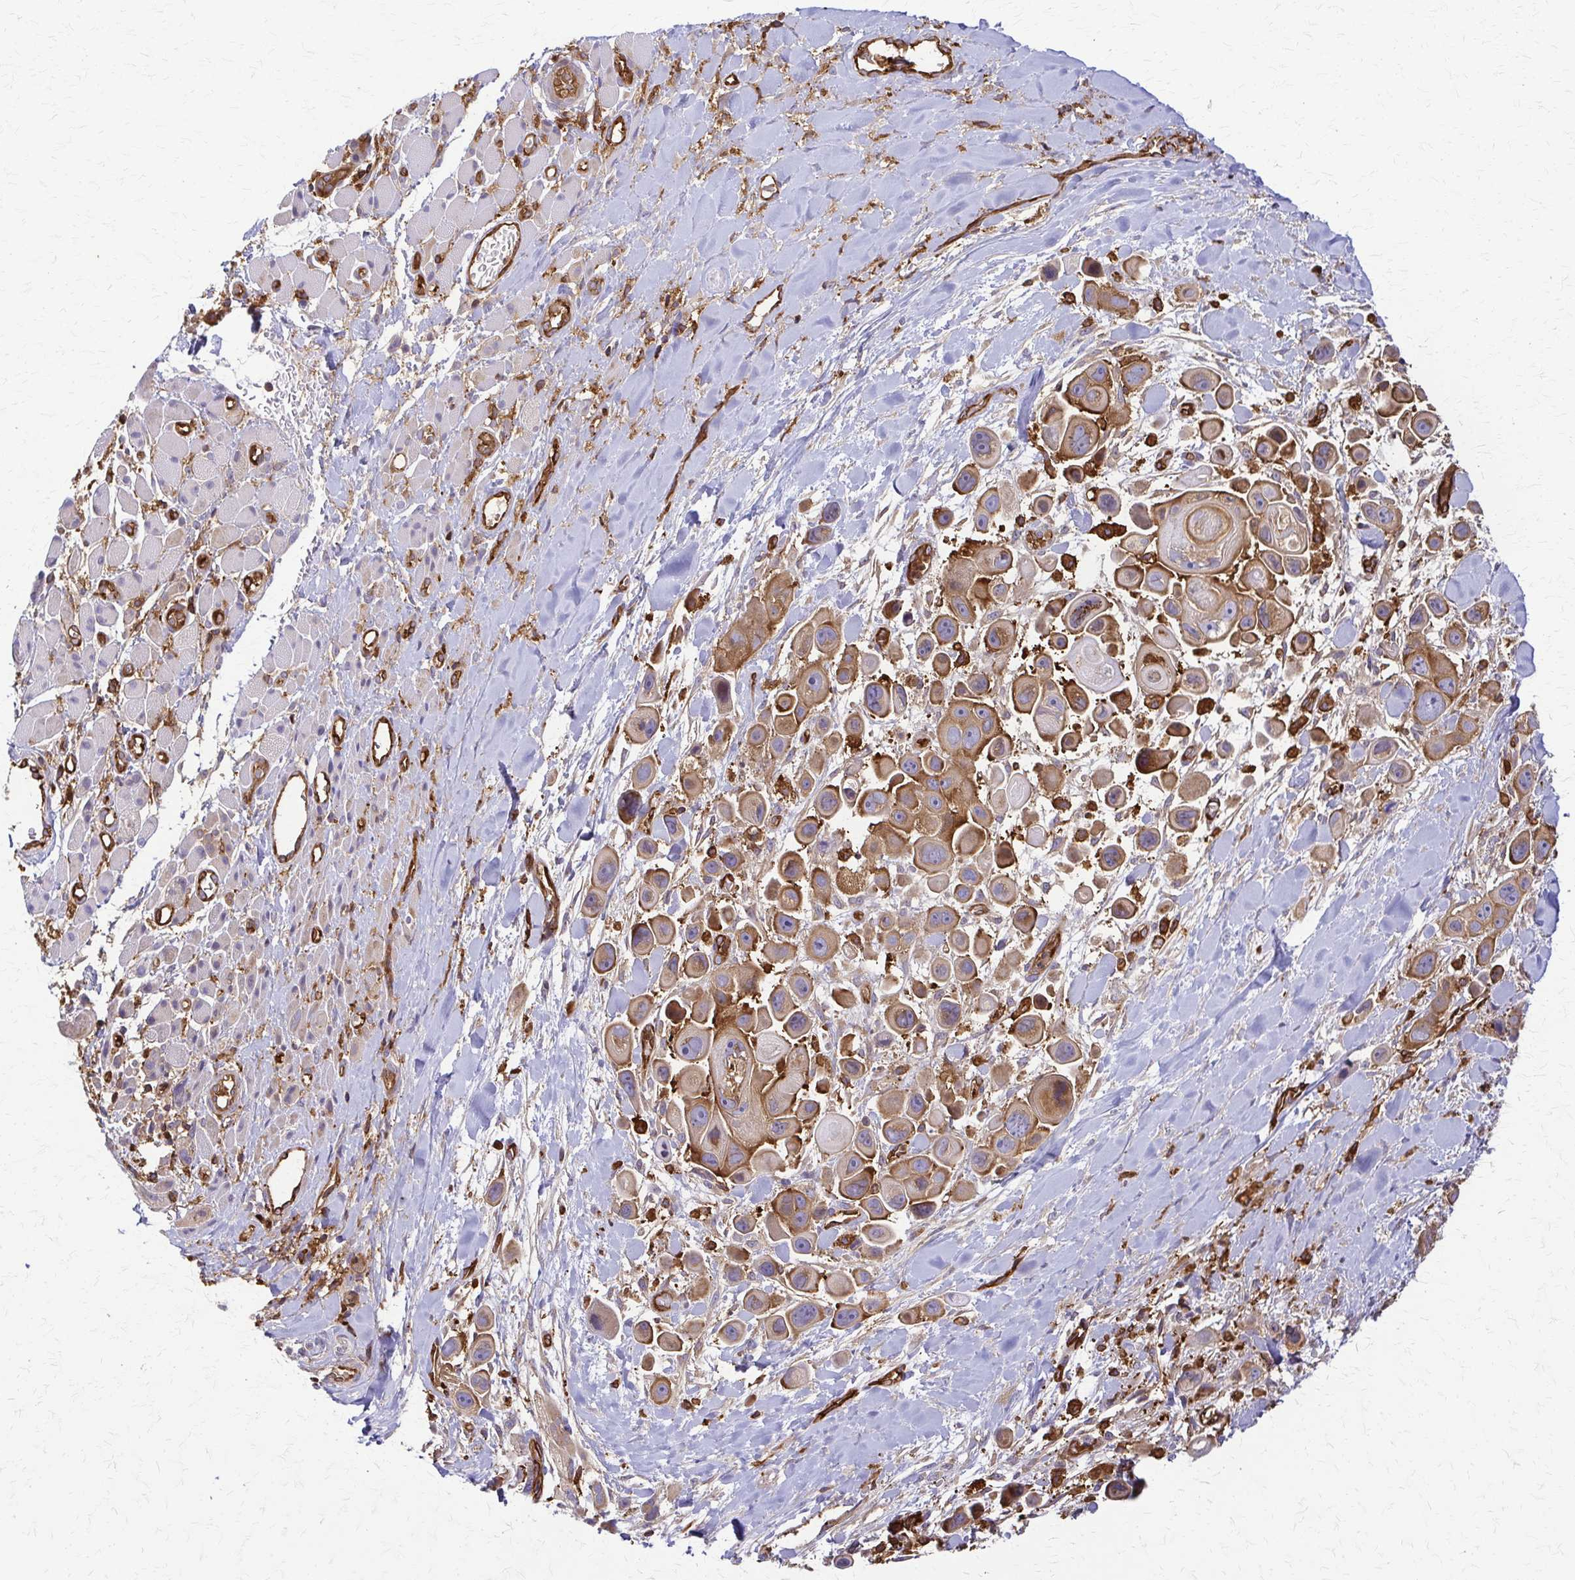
{"staining": {"intensity": "moderate", "quantity": ">75%", "location": "cytoplasmic/membranous"}, "tissue": "skin cancer", "cell_type": "Tumor cells", "image_type": "cancer", "snomed": [{"axis": "morphology", "description": "Squamous cell carcinoma, NOS"}, {"axis": "topography", "description": "Skin"}], "caption": "A brown stain shows moderate cytoplasmic/membranous expression of a protein in skin cancer tumor cells. The staining is performed using DAB brown chromogen to label protein expression. The nuclei are counter-stained blue using hematoxylin.", "gene": "WASF2", "patient": {"sex": "male", "age": 67}}